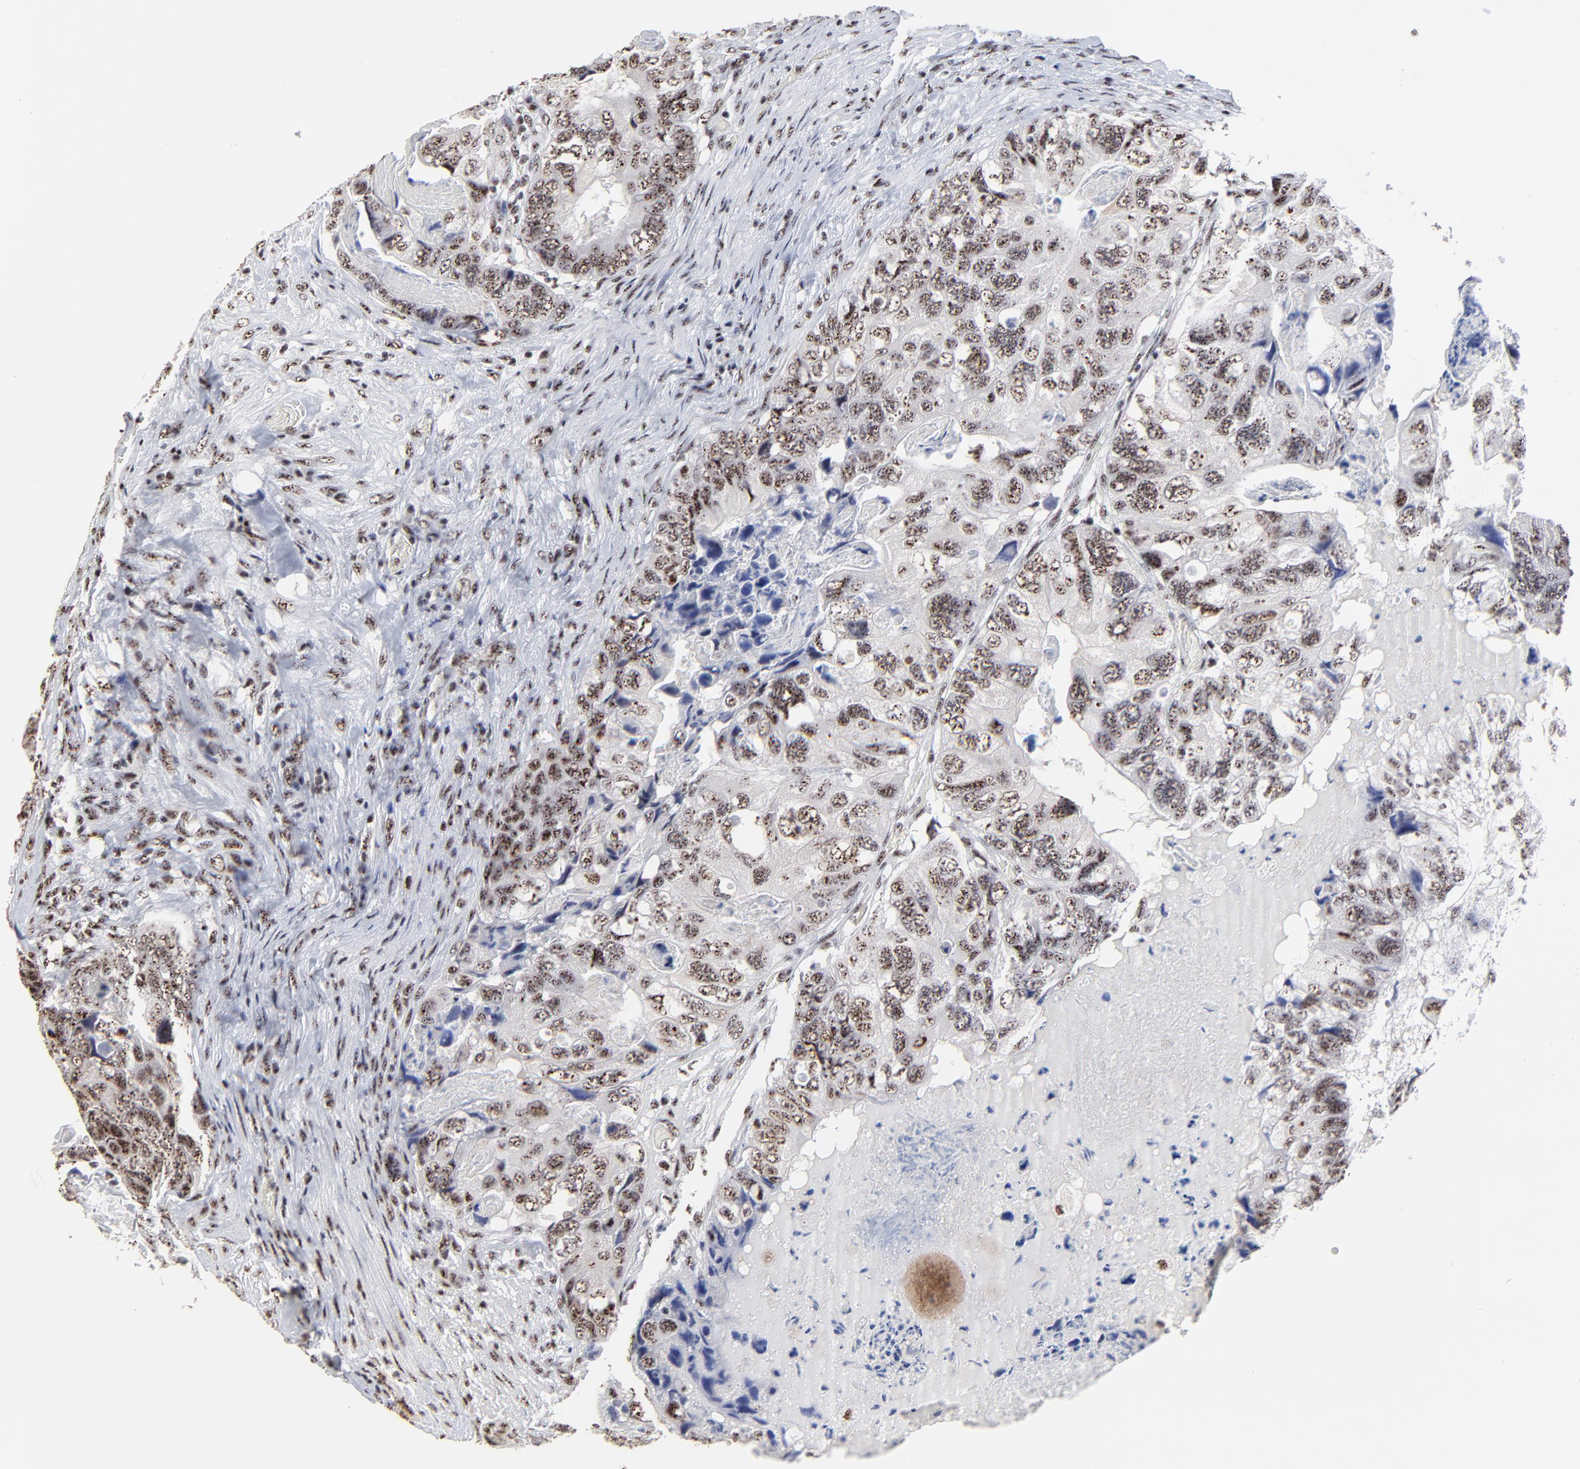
{"staining": {"intensity": "moderate", "quantity": ">75%", "location": "nuclear"}, "tissue": "colorectal cancer", "cell_type": "Tumor cells", "image_type": "cancer", "snomed": [{"axis": "morphology", "description": "Adenocarcinoma, NOS"}, {"axis": "topography", "description": "Rectum"}], "caption": "The image reveals staining of colorectal cancer (adenocarcinoma), revealing moderate nuclear protein staining (brown color) within tumor cells. Immunohistochemistry stains the protein of interest in brown and the nuclei are stained blue.", "gene": "MBD4", "patient": {"sex": "female", "age": 82}}